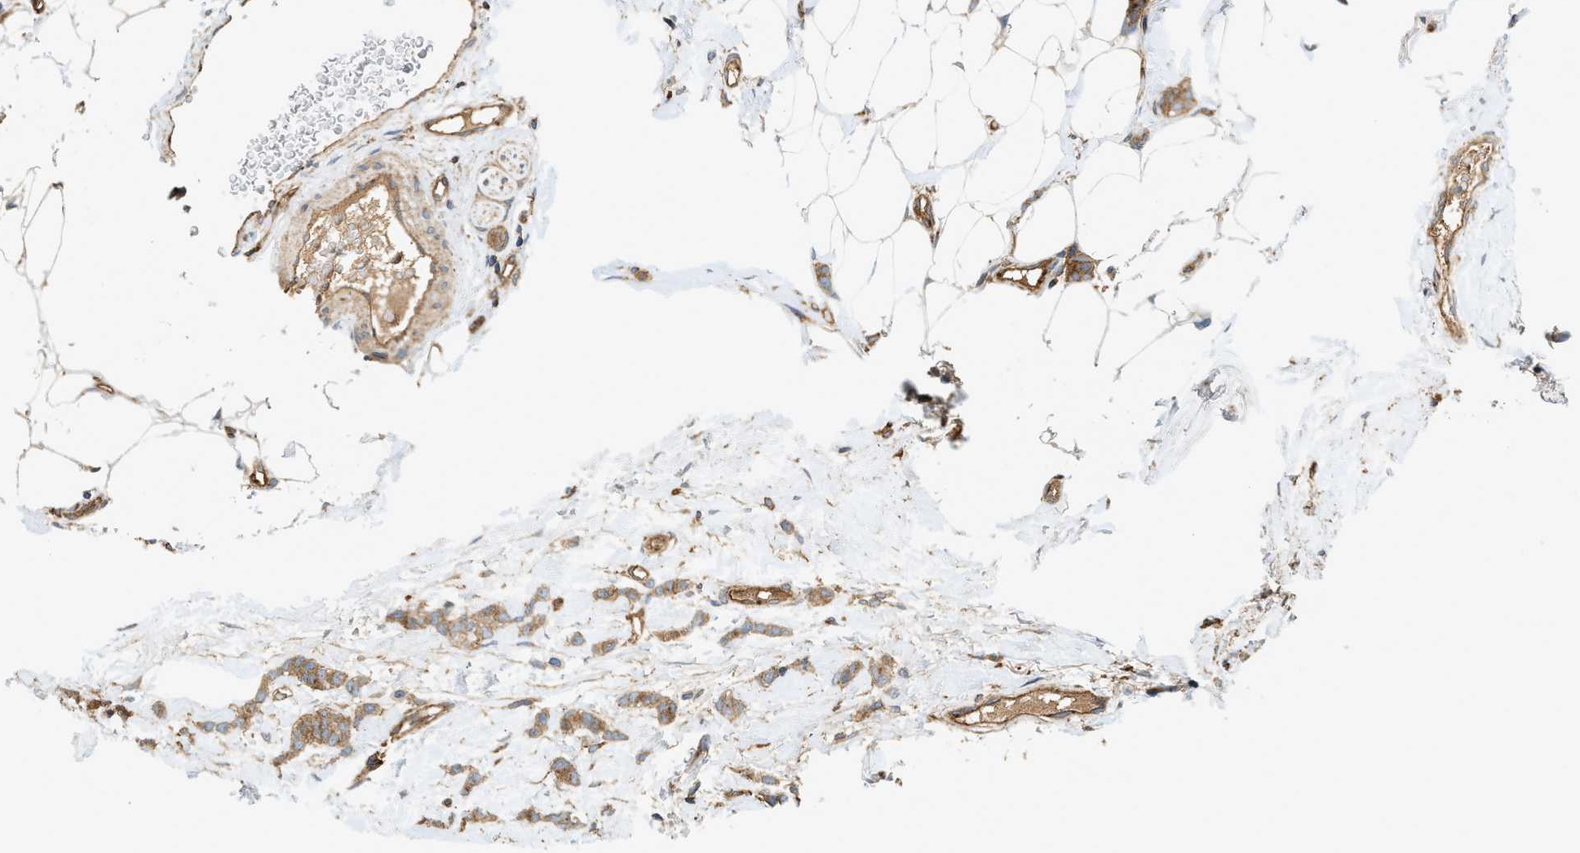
{"staining": {"intensity": "moderate", "quantity": ">75%", "location": "cytoplasmic/membranous"}, "tissue": "breast cancer", "cell_type": "Tumor cells", "image_type": "cancer", "snomed": [{"axis": "morphology", "description": "Lobular carcinoma"}, {"axis": "topography", "description": "Skin"}, {"axis": "topography", "description": "Breast"}], "caption": "High-power microscopy captured an immunohistochemistry image of breast cancer (lobular carcinoma), revealing moderate cytoplasmic/membranous positivity in about >75% of tumor cells.", "gene": "HIP1", "patient": {"sex": "female", "age": 46}}